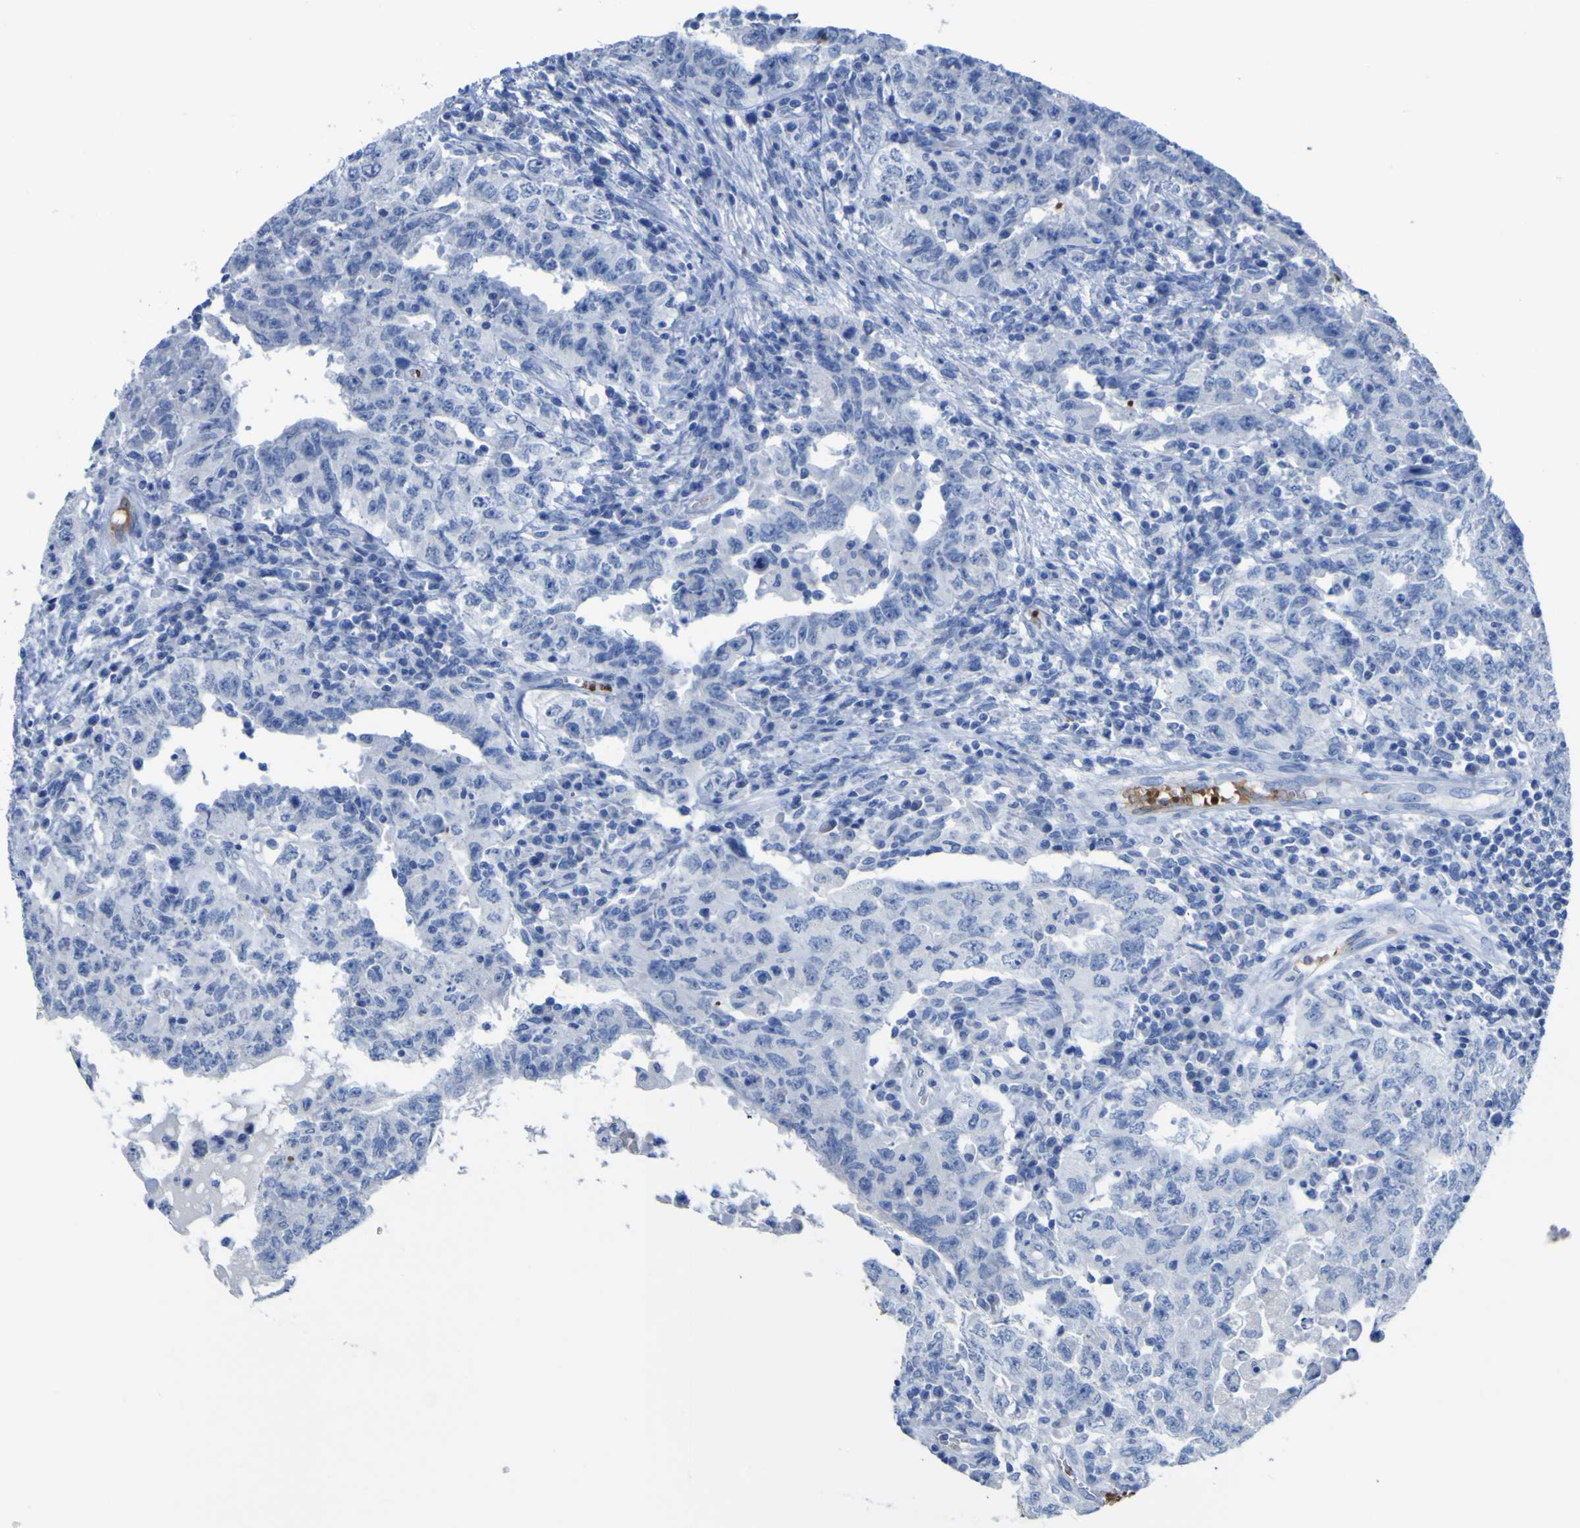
{"staining": {"intensity": "negative", "quantity": "none", "location": "none"}, "tissue": "testis cancer", "cell_type": "Tumor cells", "image_type": "cancer", "snomed": [{"axis": "morphology", "description": "Carcinoma, Embryonal, NOS"}, {"axis": "topography", "description": "Testis"}], "caption": "Human testis cancer stained for a protein using immunohistochemistry exhibits no positivity in tumor cells.", "gene": "GCM1", "patient": {"sex": "male", "age": 26}}